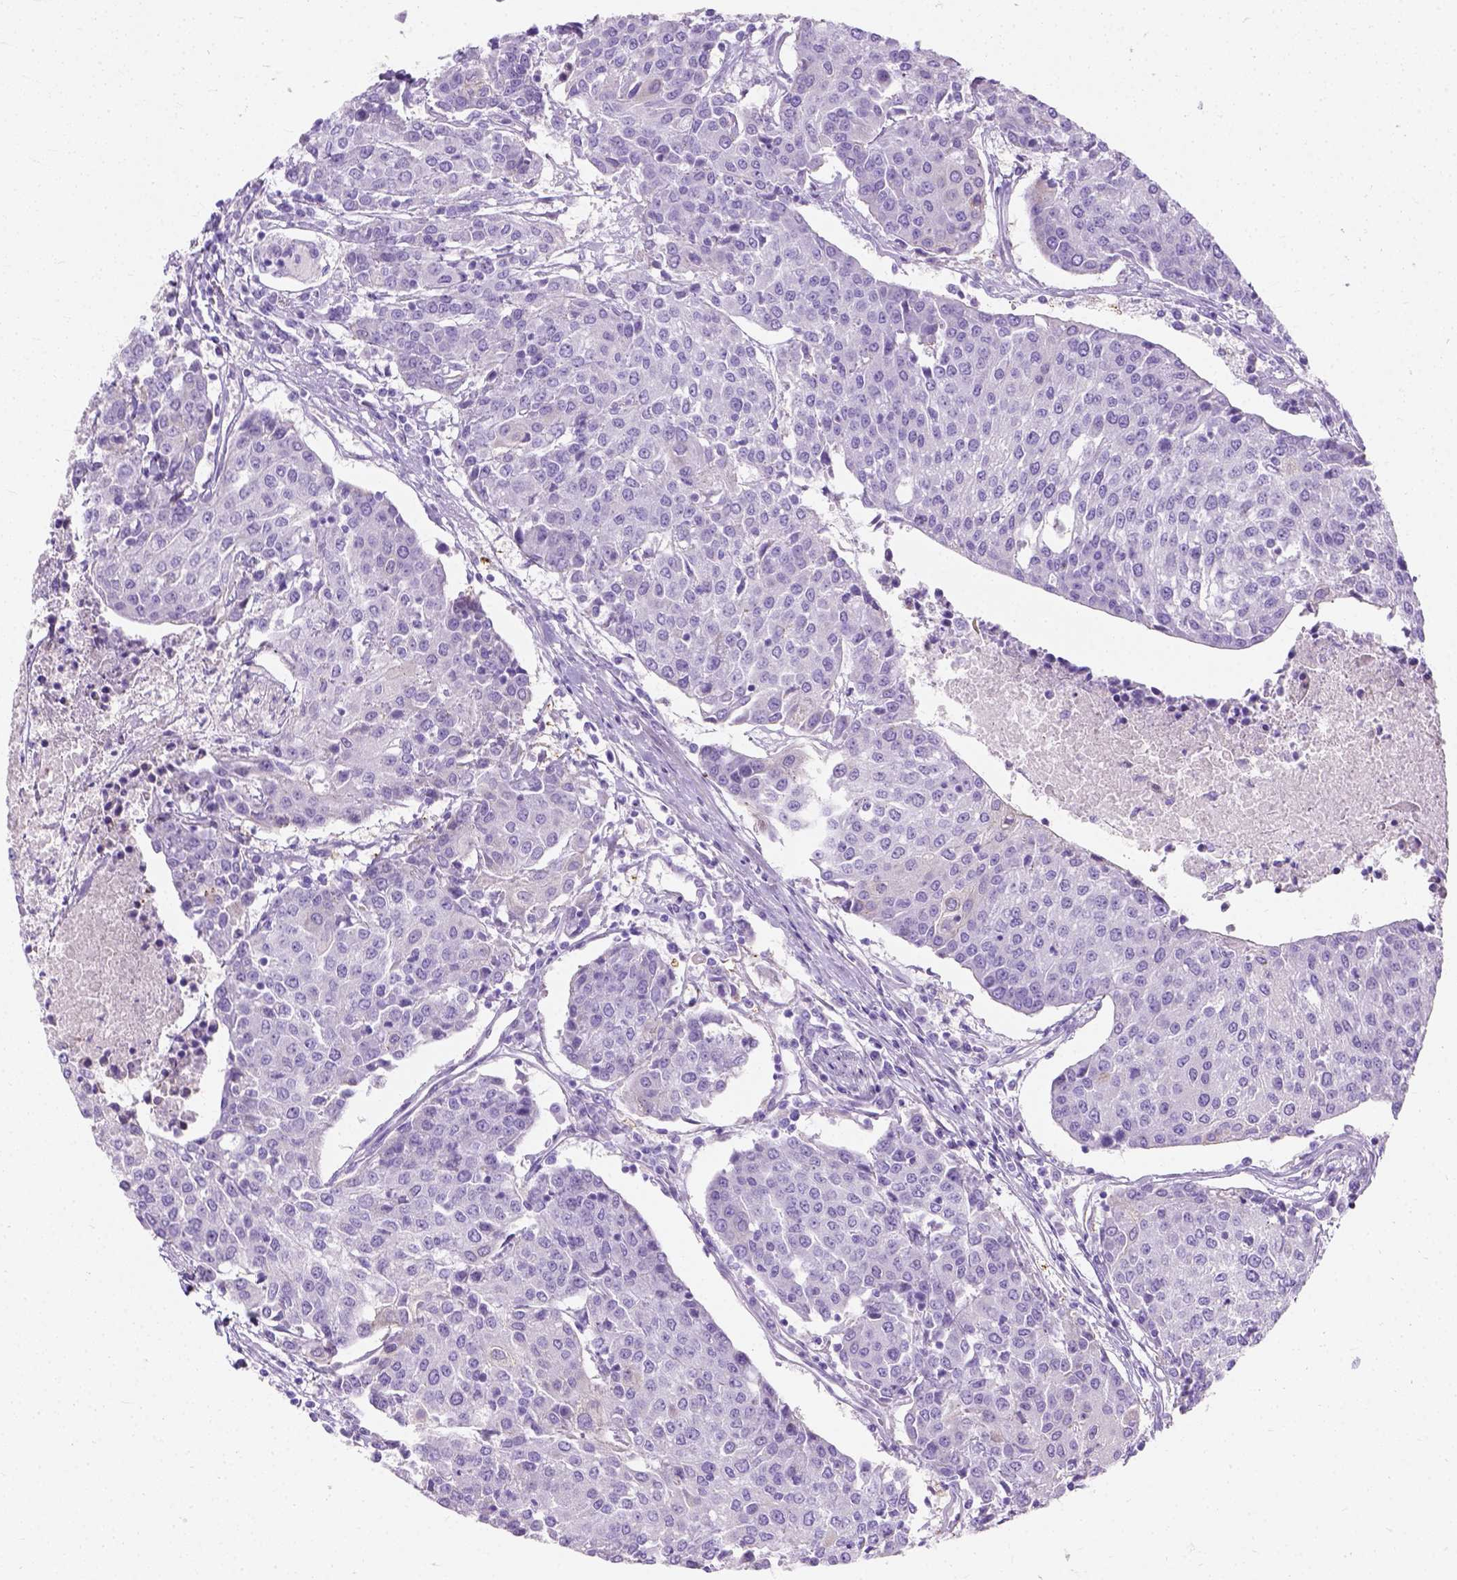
{"staining": {"intensity": "negative", "quantity": "none", "location": "none"}, "tissue": "urothelial cancer", "cell_type": "Tumor cells", "image_type": "cancer", "snomed": [{"axis": "morphology", "description": "Urothelial carcinoma, High grade"}, {"axis": "topography", "description": "Urinary bladder"}], "caption": "This is a photomicrograph of immunohistochemistry (IHC) staining of urothelial carcinoma (high-grade), which shows no expression in tumor cells.", "gene": "MYH15", "patient": {"sex": "female", "age": 85}}